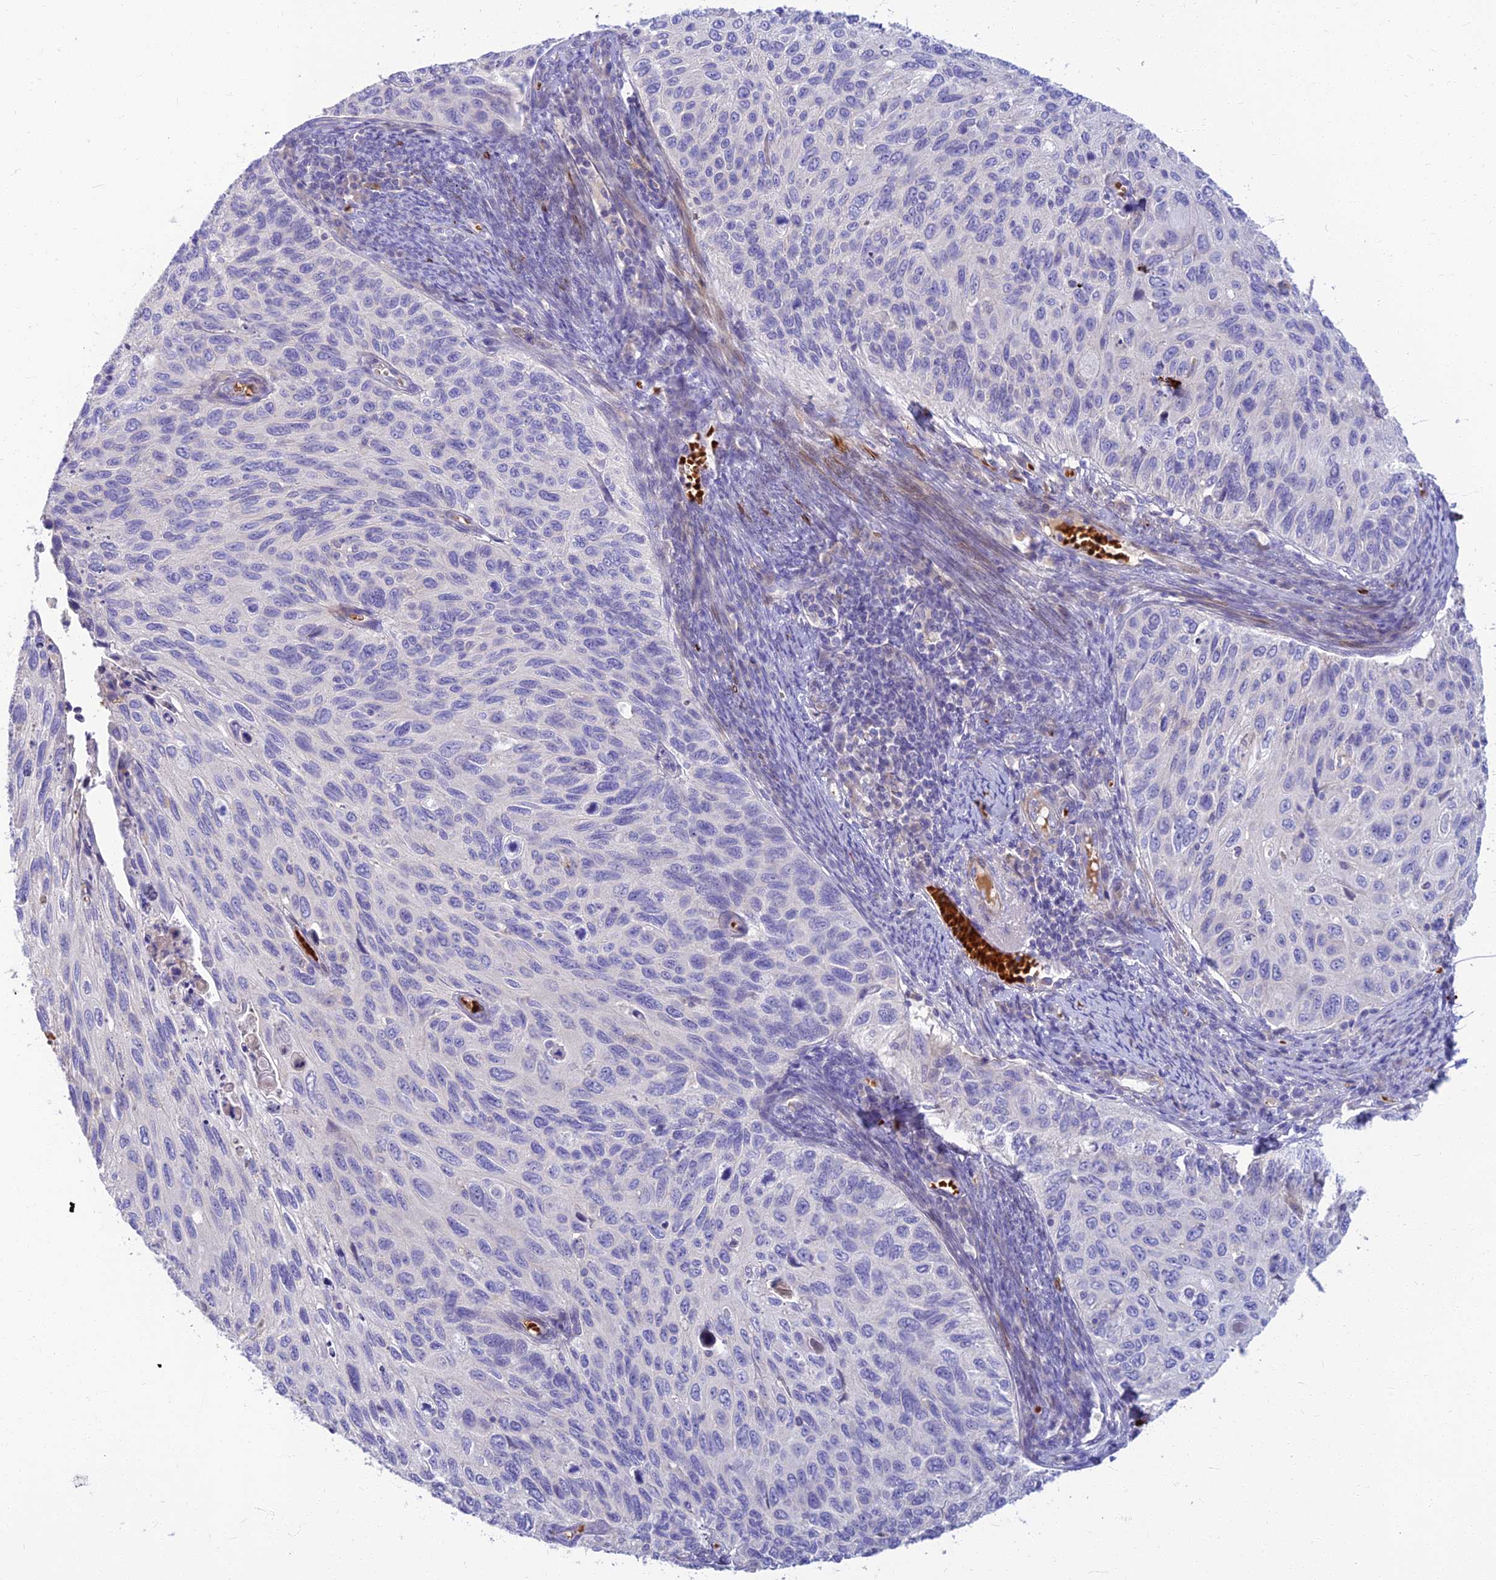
{"staining": {"intensity": "negative", "quantity": "none", "location": "none"}, "tissue": "cervical cancer", "cell_type": "Tumor cells", "image_type": "cancer", "snomed": [{"axis": "morphology", "description": "Squamous cell carcinoma, NOS"}, {"axis": "topography", "description": "Cervix"}], "caption": "High magnification brightfield microscopy of cervical cancer stained with DAB (brown) and counterstained with hematoxylin (blue): tumor cells show no significant positivity. (DAB immunohistochemistry visualized using brightfield microscopy, high magnification).", "gene": "CLIP4", "patient": {"sex": "female", "age": 70}}